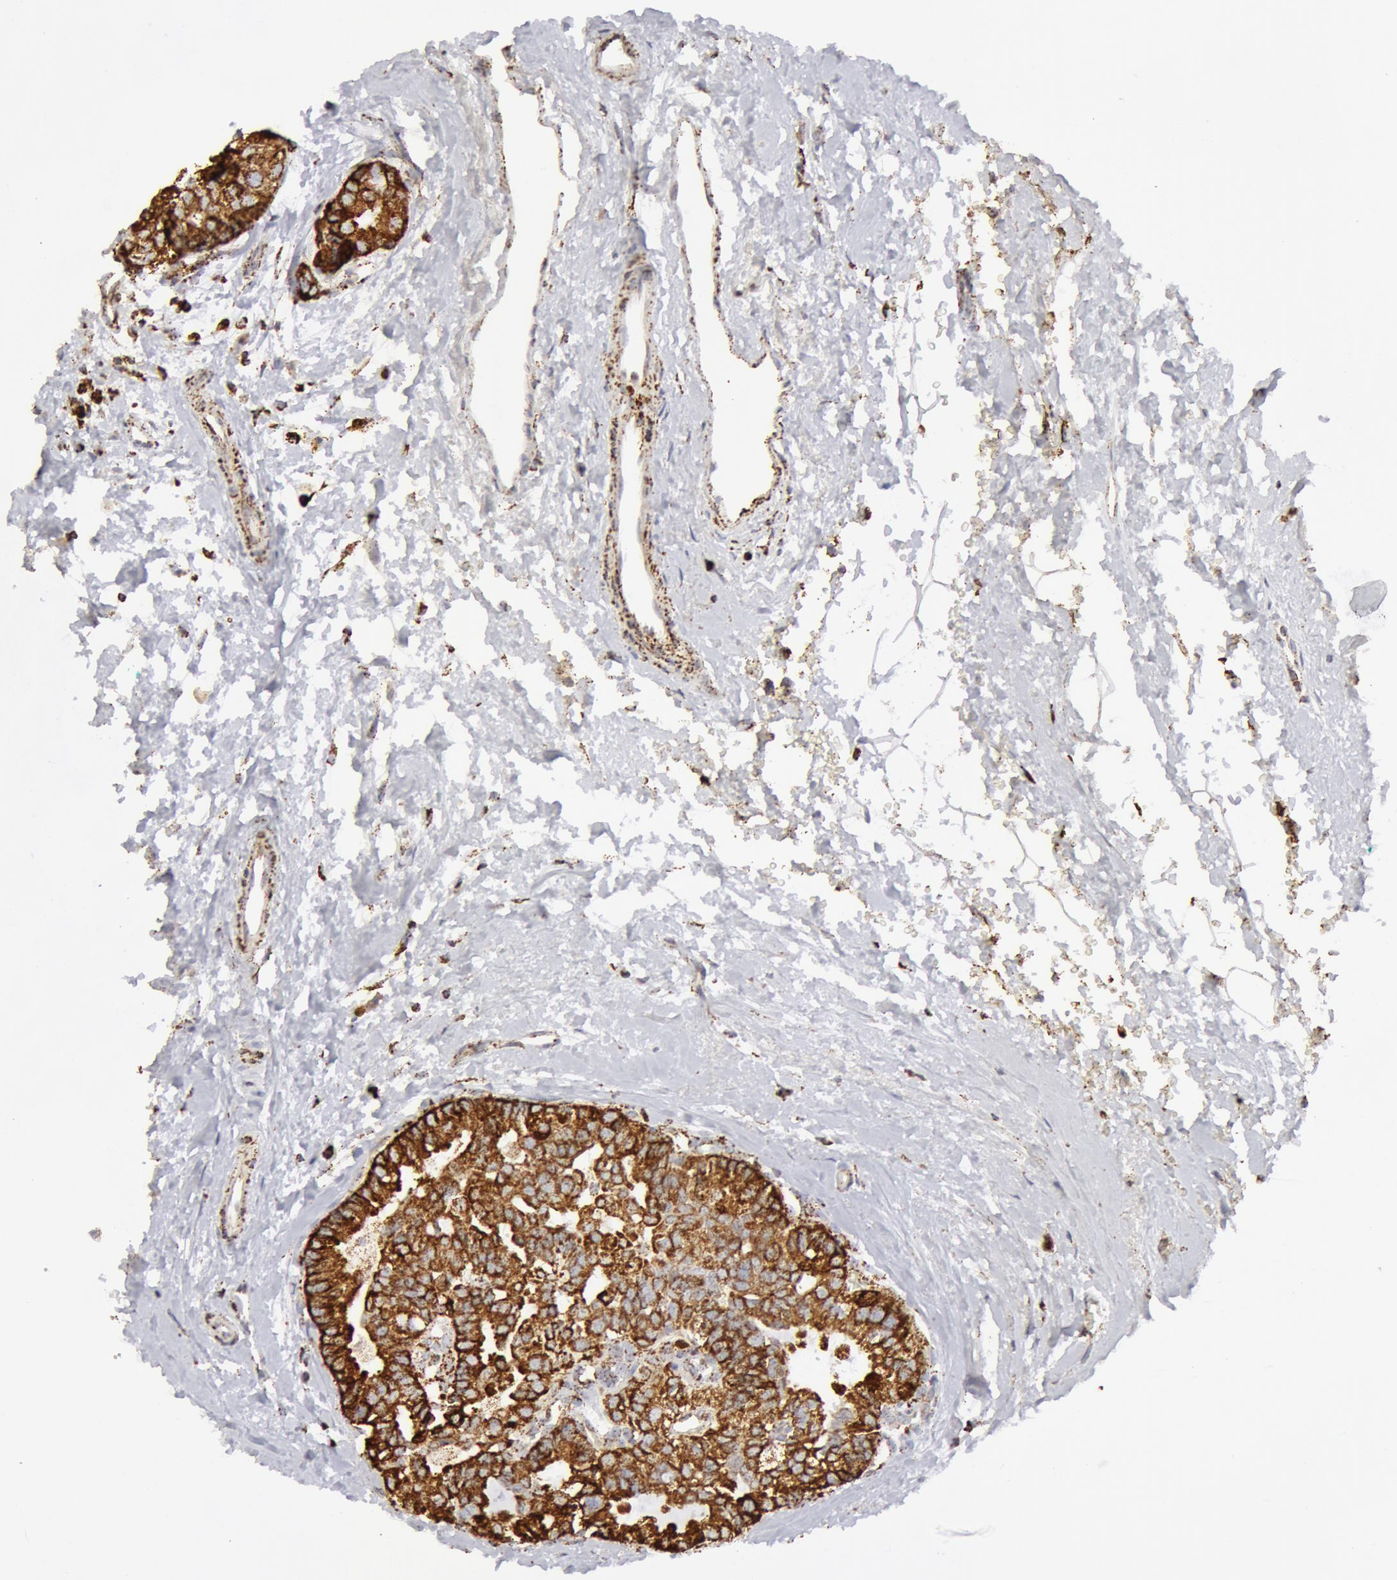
{"staining": {"intensity": "strong", "quantity": ">75%", "location": "cytoplasmic/membranous"}, "tissue": "breast cancer", "cell_type": "Tumor cells", "image_type": "cancer", "snomed": [{"axis": "morphology", "description": "Duct carcinoma"}, {"axis": "topography", "description": "Breast"}], "caption": "IHC histopathology image of intraductal carcinoma (breast) stained for a protein (brown), which displays high levels of strong cytoplasmic/membranous staining in approximately >75% of tumor cells.", "gene": "ATP5F1B", "patient": {"sex": "female", "age": 69}}